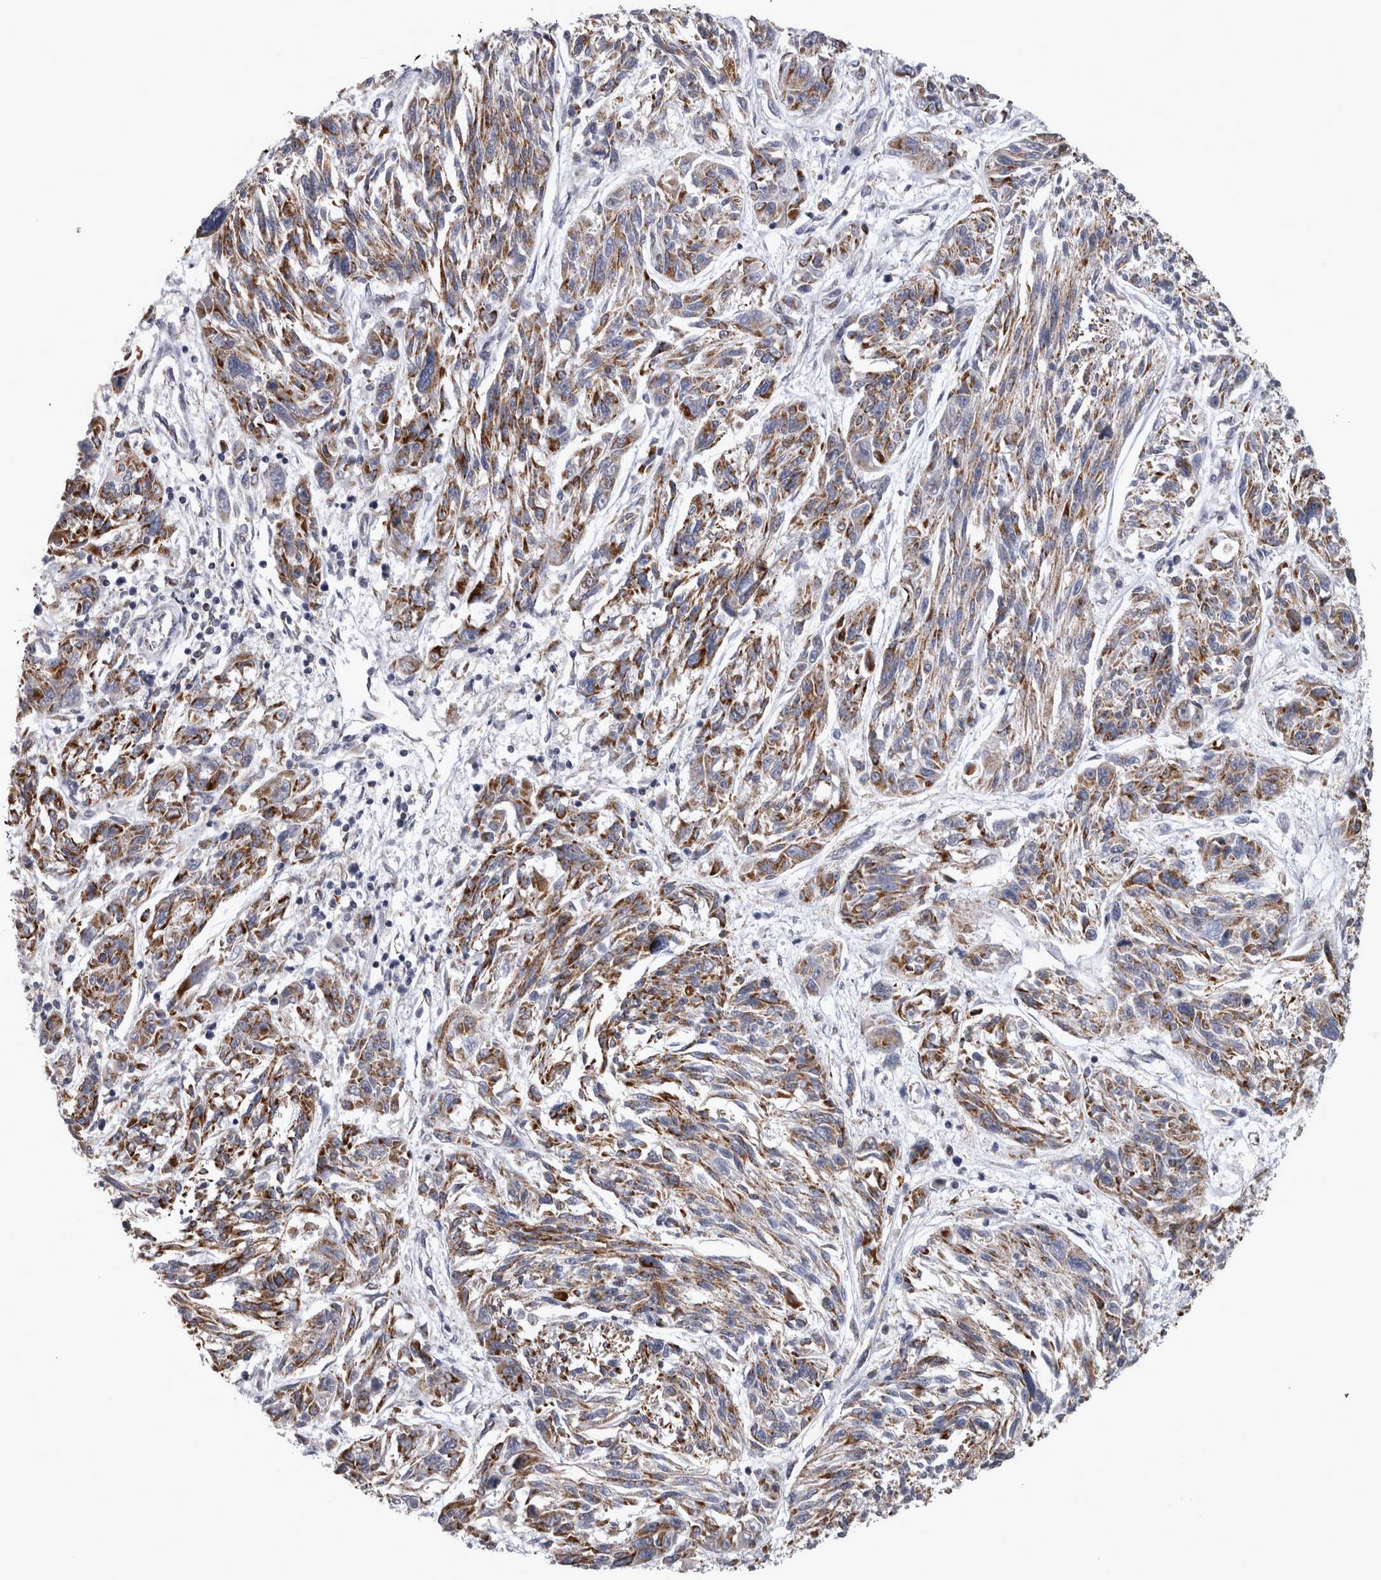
{"staining": {"intensity": "moderate", "quantity": ">75%", "location": "cytoplasmic/membranous"}, "tissue": "melanoma", "cell_type": "Tumor cells", "image_type": "cancer", "snomed": [{"axis": "morphology", "description": "Malignant melanoma, NOS"}, {"axis": "topography", "description": "Skin"}], "caption": "A brown stain labels moderate cytoplasmic/membranous staining of a protein in malignant melanoma tumor cells.", "gene": "MDH2", "patient": {"sex": "male", "age": 53}}